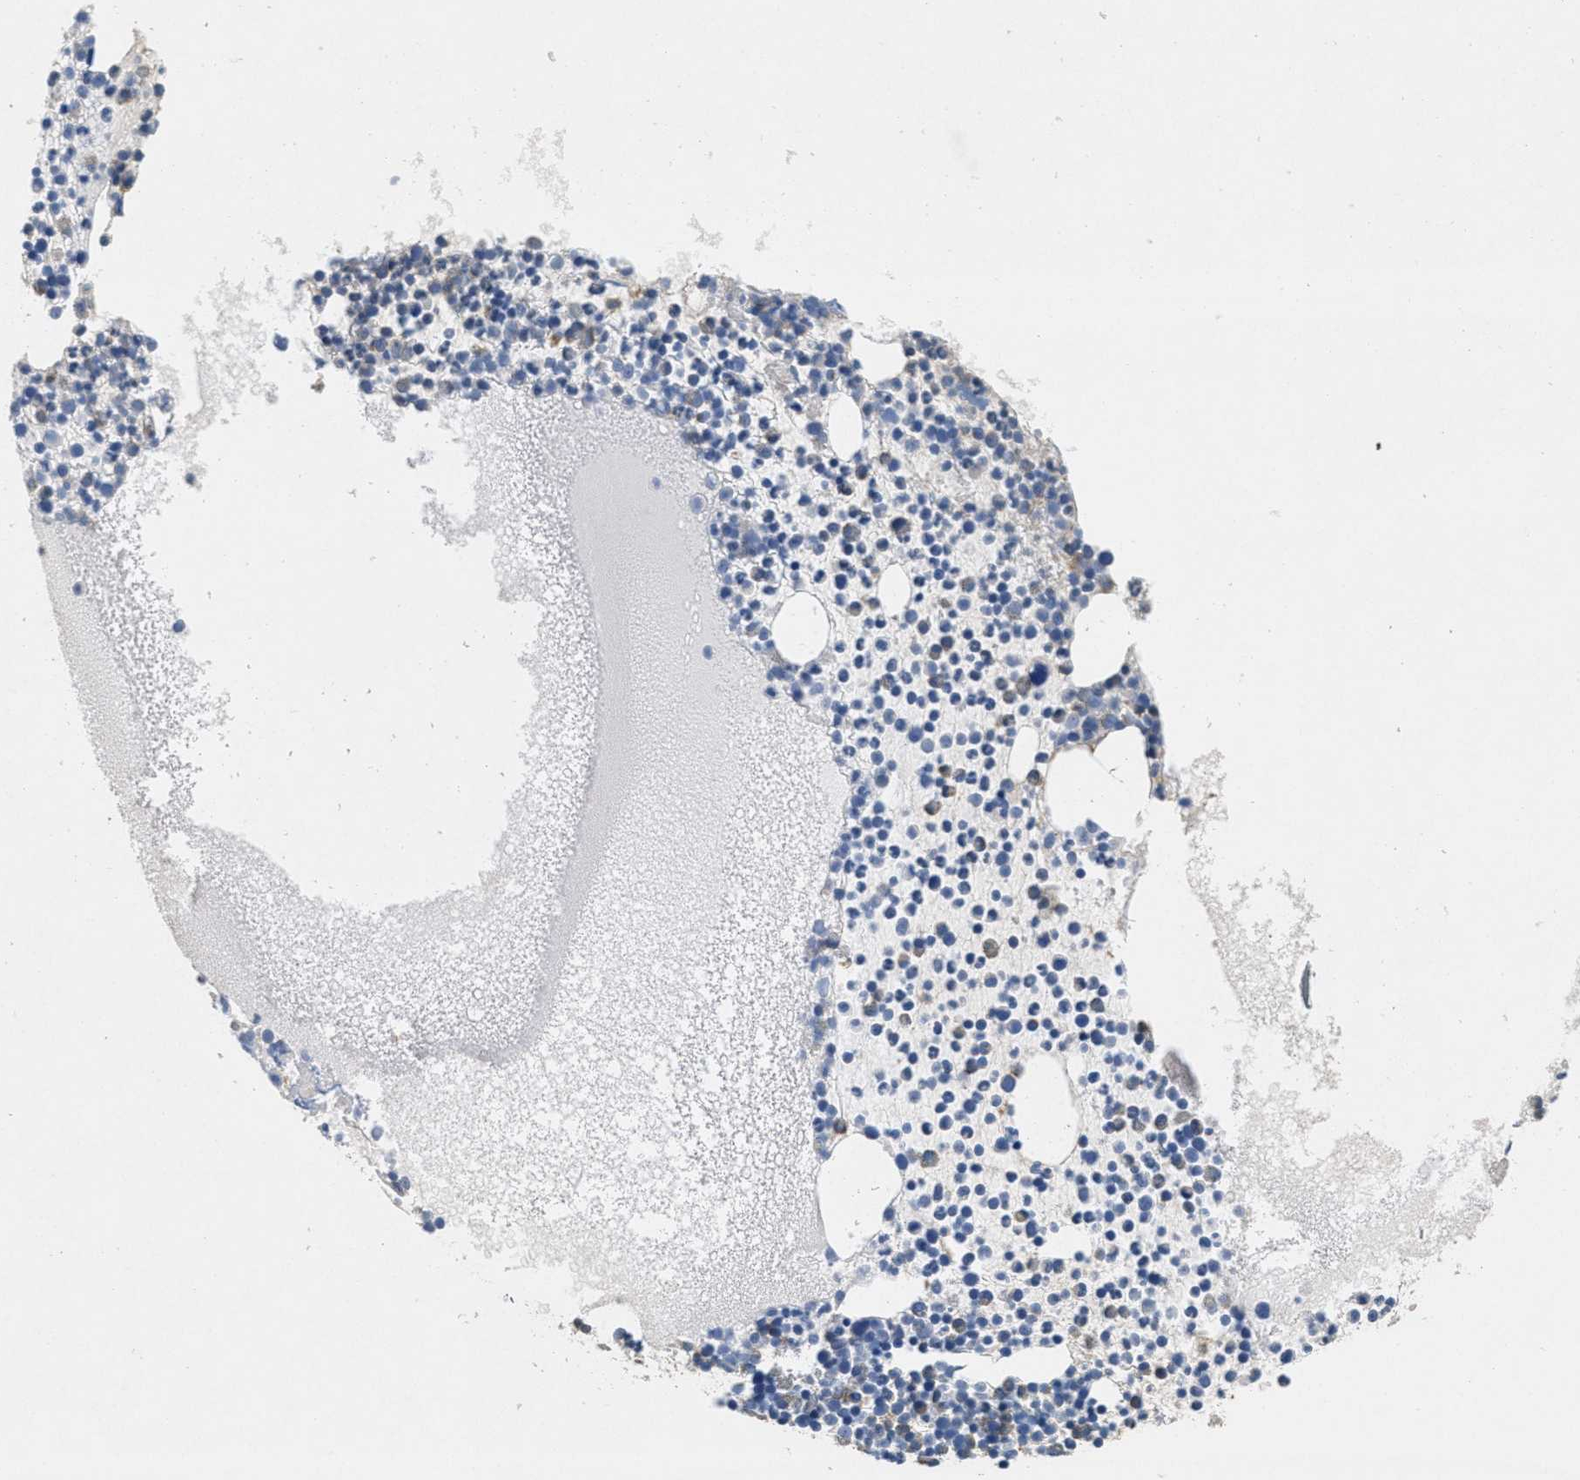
{"staining": {"intensity": "moderate", "quantity": "25%-75%", "location": "cytoplasmic/membranous"}, "tissue": "bone marrow", "cell_type": "Hematopoietic cells", "image_type": "normal", "snomed": [{"axis": "morphology", "description": "Normal tissue, NOS"}, {"axis": "morphology", "description": "Inflammation, NOS"}, {"axis": "topography", "description": "Bone marrow"}], "caption": "Unremarkable bone marrow was stained to show a protein in brown. There is medium levels of moderate cytoplasmic/membranous staining in about 25%-75% of hematopoietic cells. (IHC, brightfield microscopy, high magnification).", "gene": "TOMM70", "patient": {"sex": "male", "age": 58}}